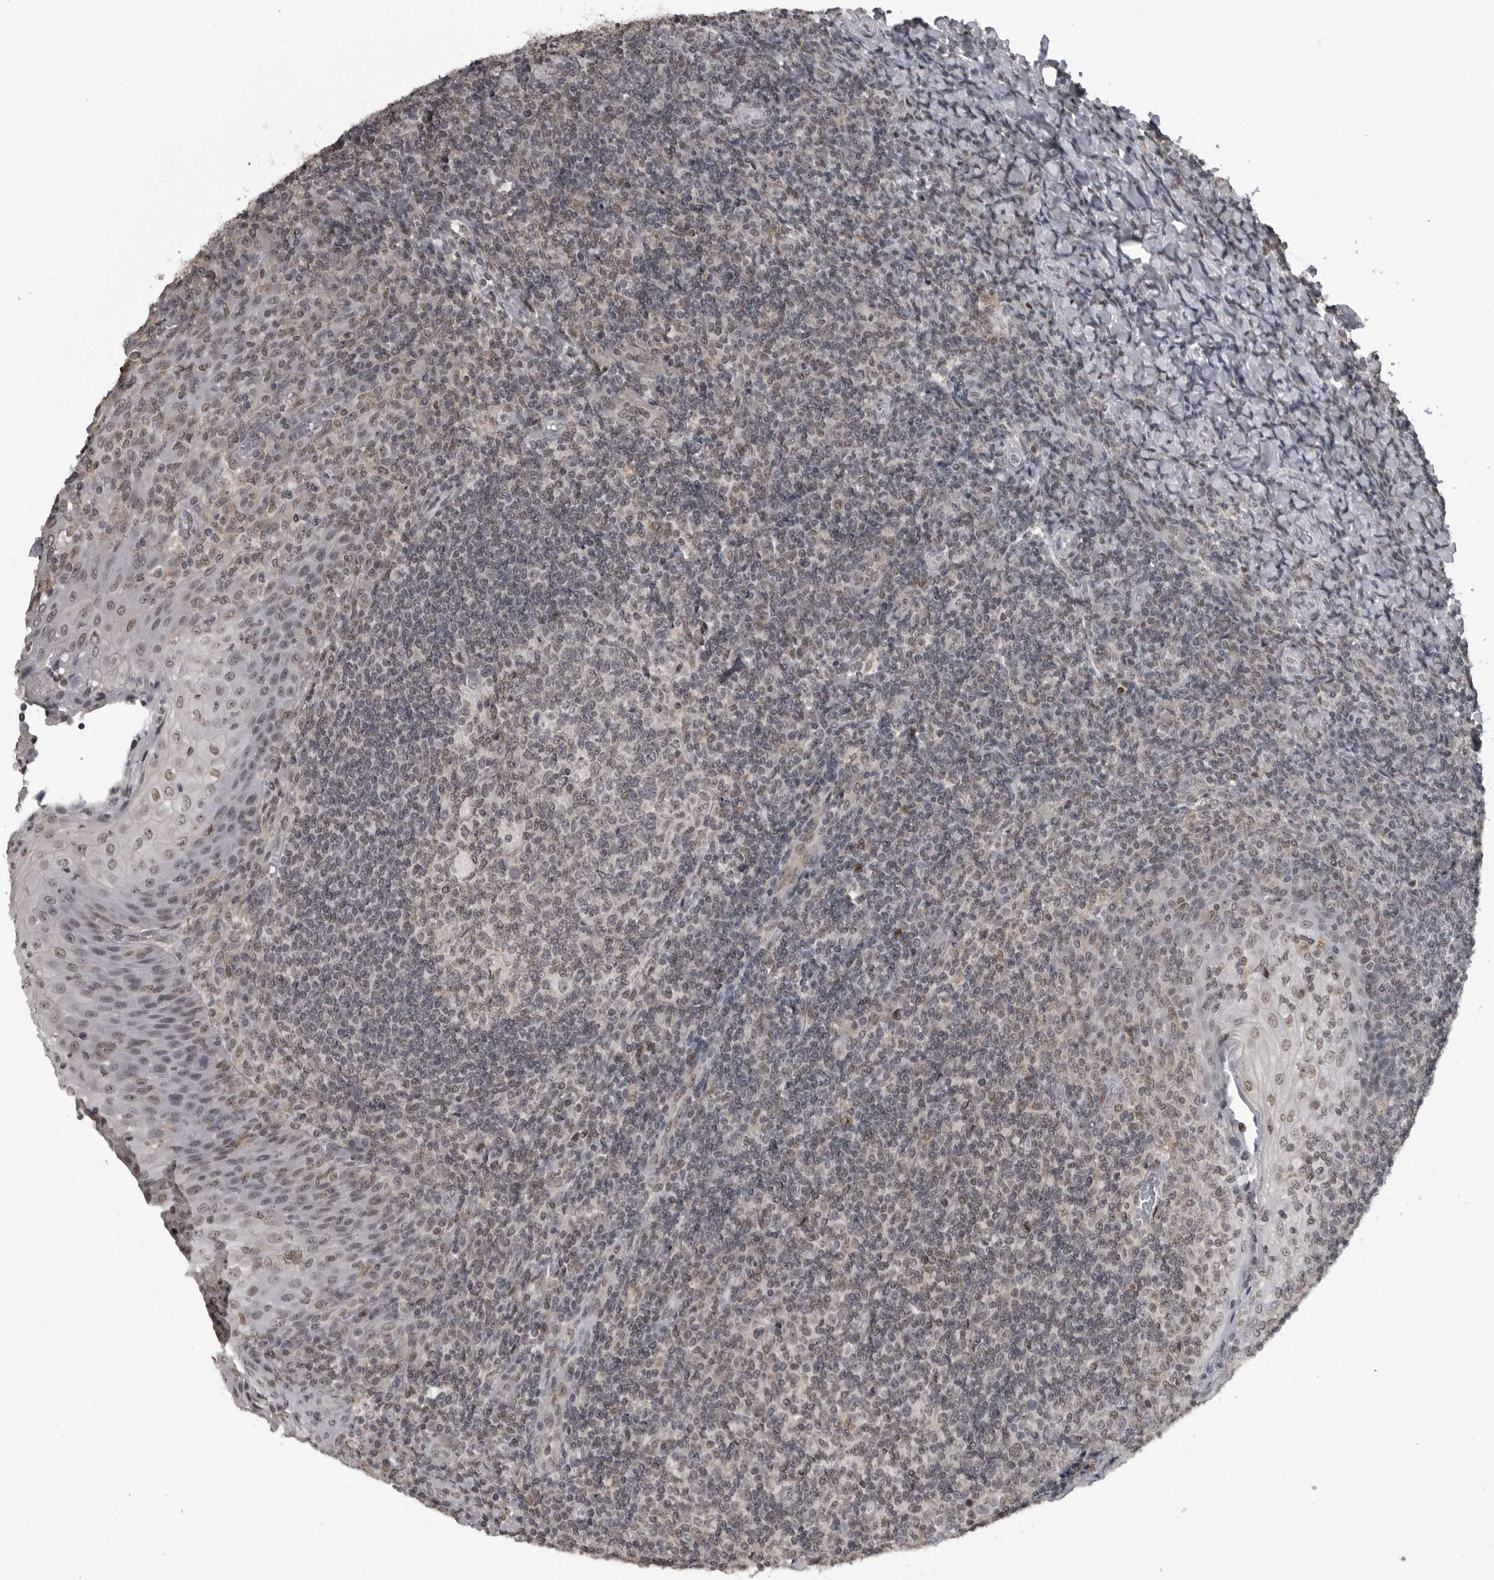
{"staining": {"intensity": "weak", "quantity": "<25%", "location": "nuclear"}, "tissue": "tonsil", "cell_type": "Germinal center cells", "image_type": "normal", "snomed": [{"axis": "morphology", "description": "Normal tissue, NOS"}, {"axis": "topography", "description": "Tonsil"}], "caption": "A high-resolution photomicrograph shows immunohistochemistry staining of normal tonsil, which demonstrates no significant positivity in germinal center cells. Nuclei are stained in blue.", "gene": "C8orf58", "patient": {"sex": "female", "age": 19}}